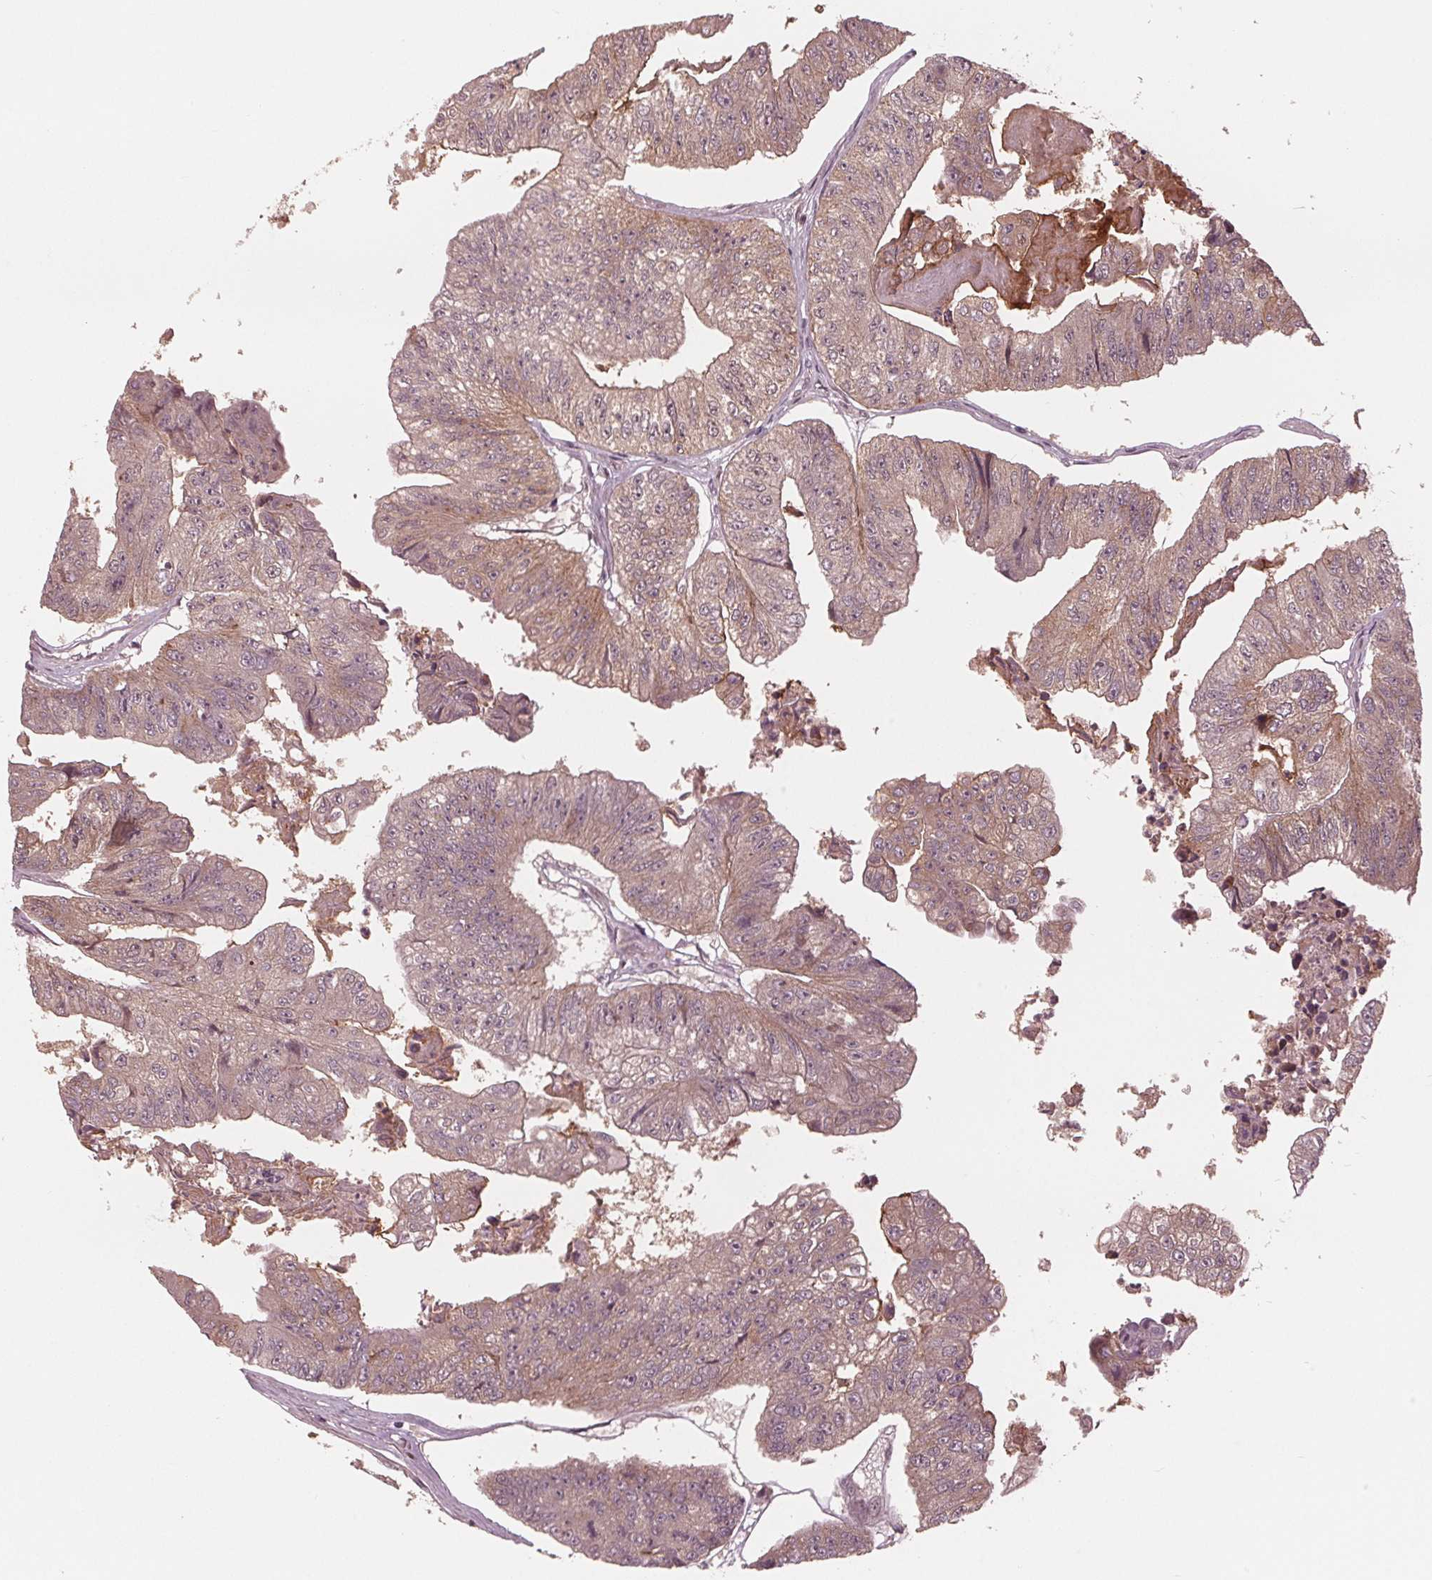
{"staining": {"intensity": "moderate", "quantity": ">75%", "location": "cytoplasmic/membranous"}, "tissue": "colorectal cancer", "cell_type": "Tumor cells", "image_type": "cancer", "snomed": [{"axis": "morphology", "description": "Adenocarcinoma, NOS"}, {"axis": "topography", "description": "Colon"}], "caption": "The photomicrograph displays a brown stain indicating the presence of a protein in the cytoplasmic/membranous of tumor cells in adenocarcinoma (colorectal).", "gene": "ZNF471", "patient": {"sex": "female", "age": 67}}